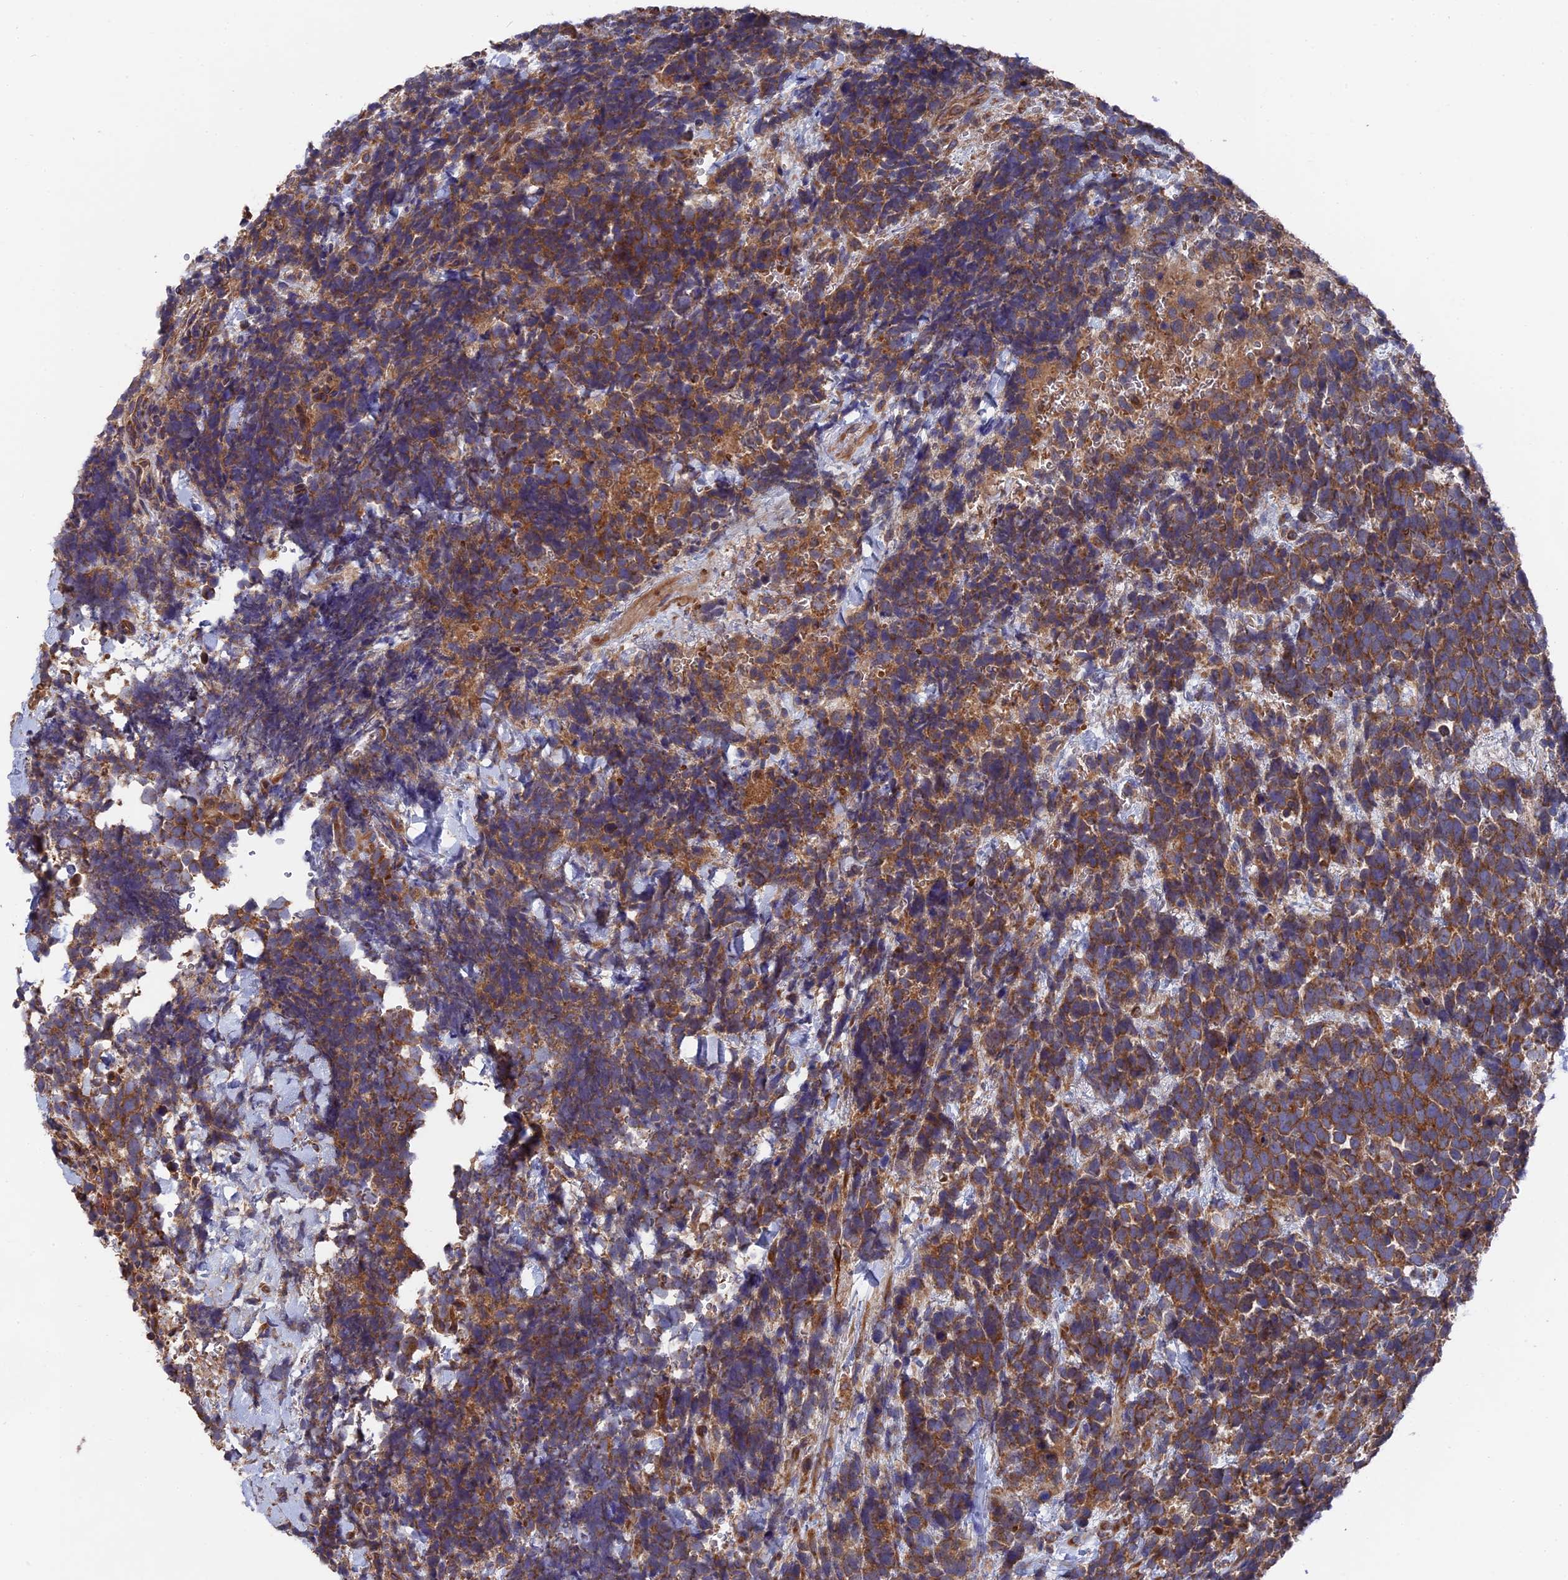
{"staining": {"intensity": "moderate", "quantity": ">75%", "location": "cytoplasmic/membranous"}, "tissue": "urothelial cancer", "cell_type": "Tumor cells", "image_type": "cancer", "snomed": [{"axis": "morphology", "description": "Urothelial carcinoma, High grade"}, {"axis": "topography", "description": "Urinary bladder"}], "caption": "Immunohistochemistry (IHC) image of human urothelial carcinoma (high-grade) stained for a protein (brown), which reveals medium levels of moderate cytoplasmic/membranous staining in about >75% of tumor cells.", "gene": "TELO2", "patient": {"sex": "female", "age": 82}}